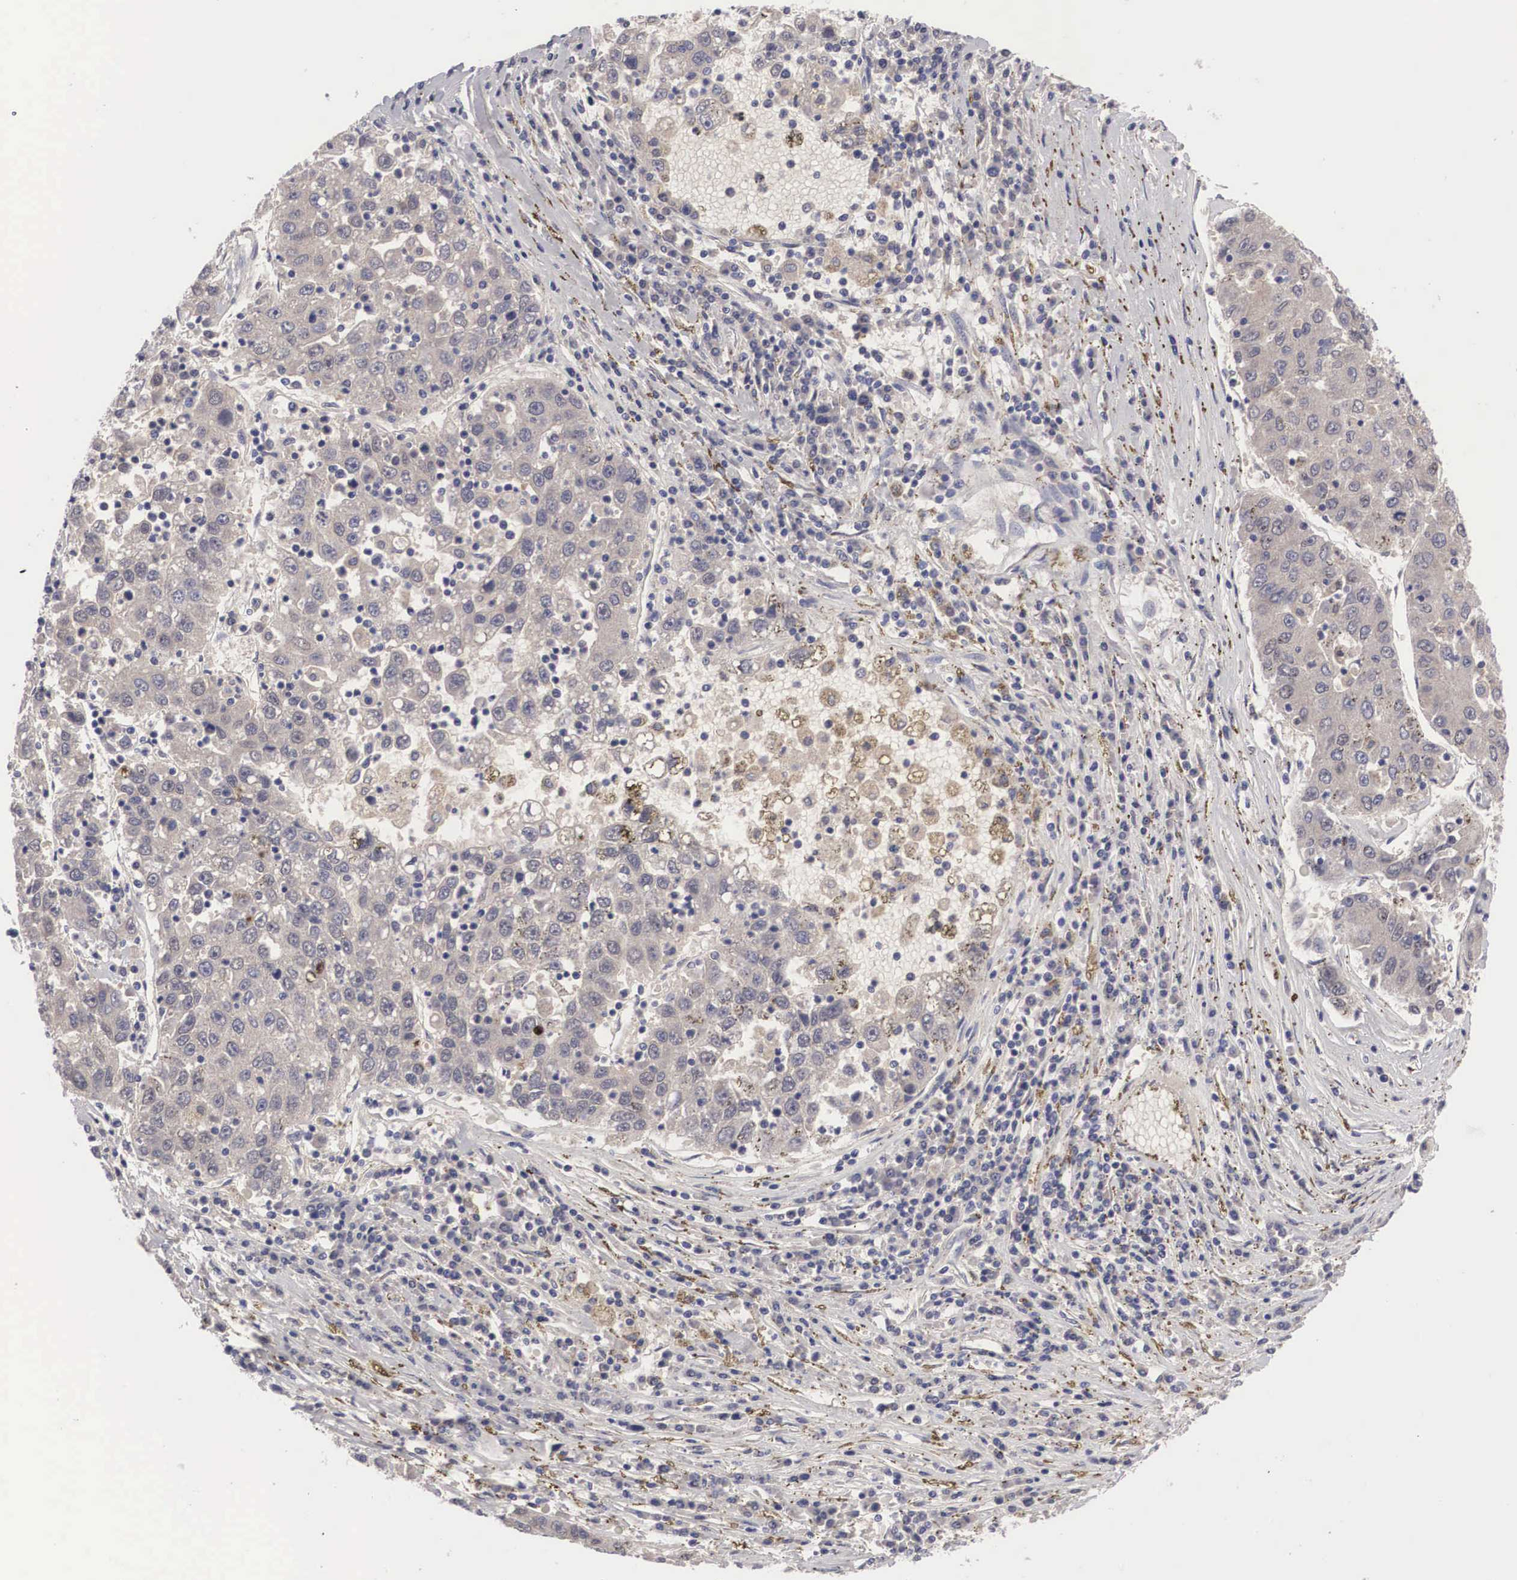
{"staining": {"intensity": "weak", "quantity": ">75%", "location": "cytoplasmic/membranous"}, "tissue": "liver cancer", "cell_type": "Tumor cells", "image_type": "cancer", "snomed": [{"axis": "morphology", "description": "Carcinoma, Hepatocellular, NOS"}, {"axis": "topography", "description": "Liver"}], "caption": "The photomicrograph shows immunohistochemical staining of hepatocellular carcinoma (liver). There is weak cytoplasmic/membranous expression is seen in about >75% of tumor cells.", "gene": "ABHD4", "patient": {"sex": "male", "age": 49}}